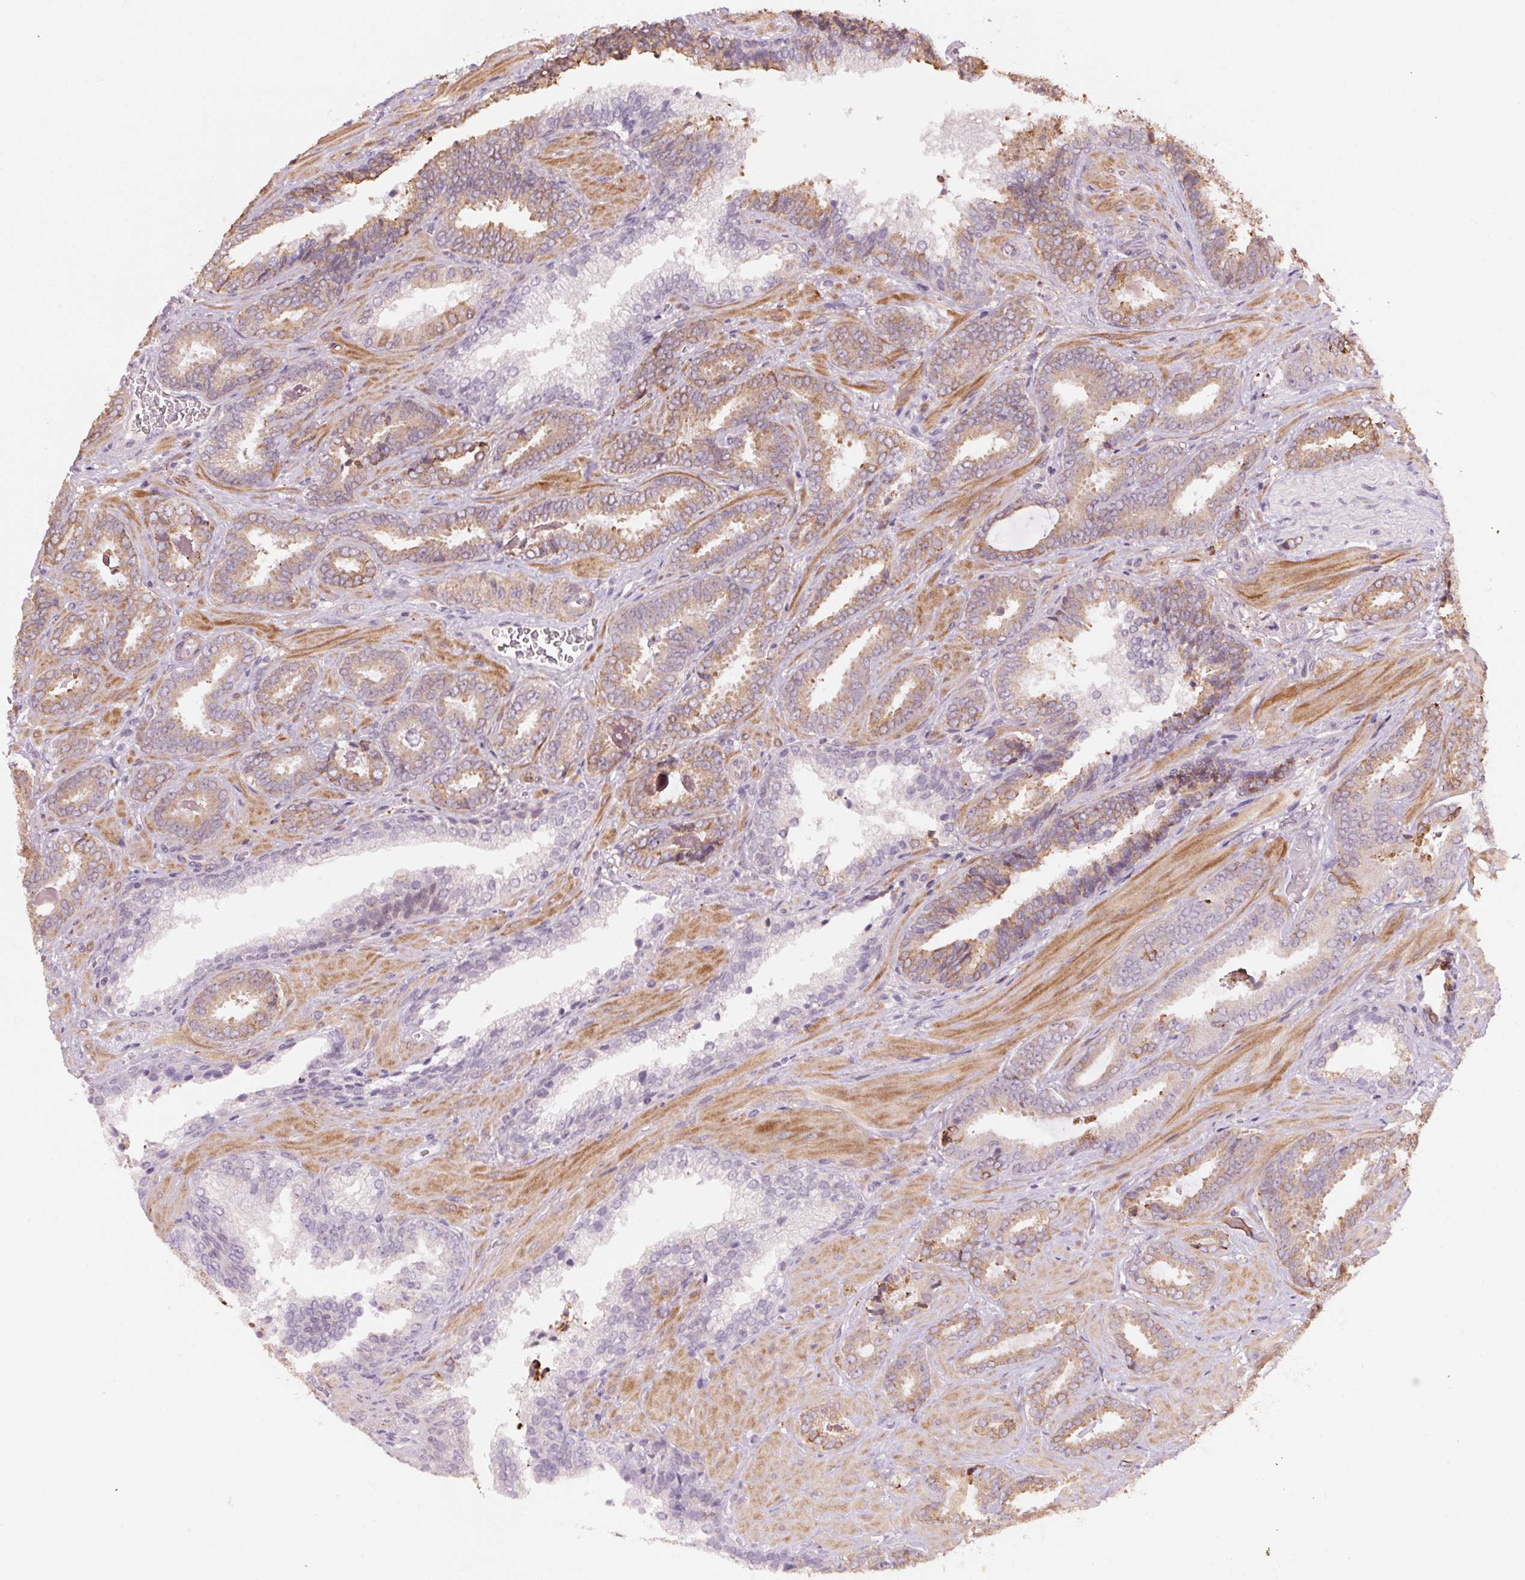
{"staining": {"intensity": "moderate", "quantity": "25%-75%", "location": "cytoplasmic/membranous"}, "tissue": "prostate cancer", "cell_type": "Tumor cells", "image_type": "cancer", "snomed": [{"axis": "morphology", "description": "Adenocarcinoma, Low grade"}, {"axis": "topography", "description": "Prostate"}], "caption": "Prostate cancer (low-grade adenocarcinoma) stained with DAB IHC displays medium levels of moderate cytoplasmic/membranous expression in about 25%-75% of tumor cells.", "gene": "HHLA2", "patient": {"sex": "male", "age": 61}}